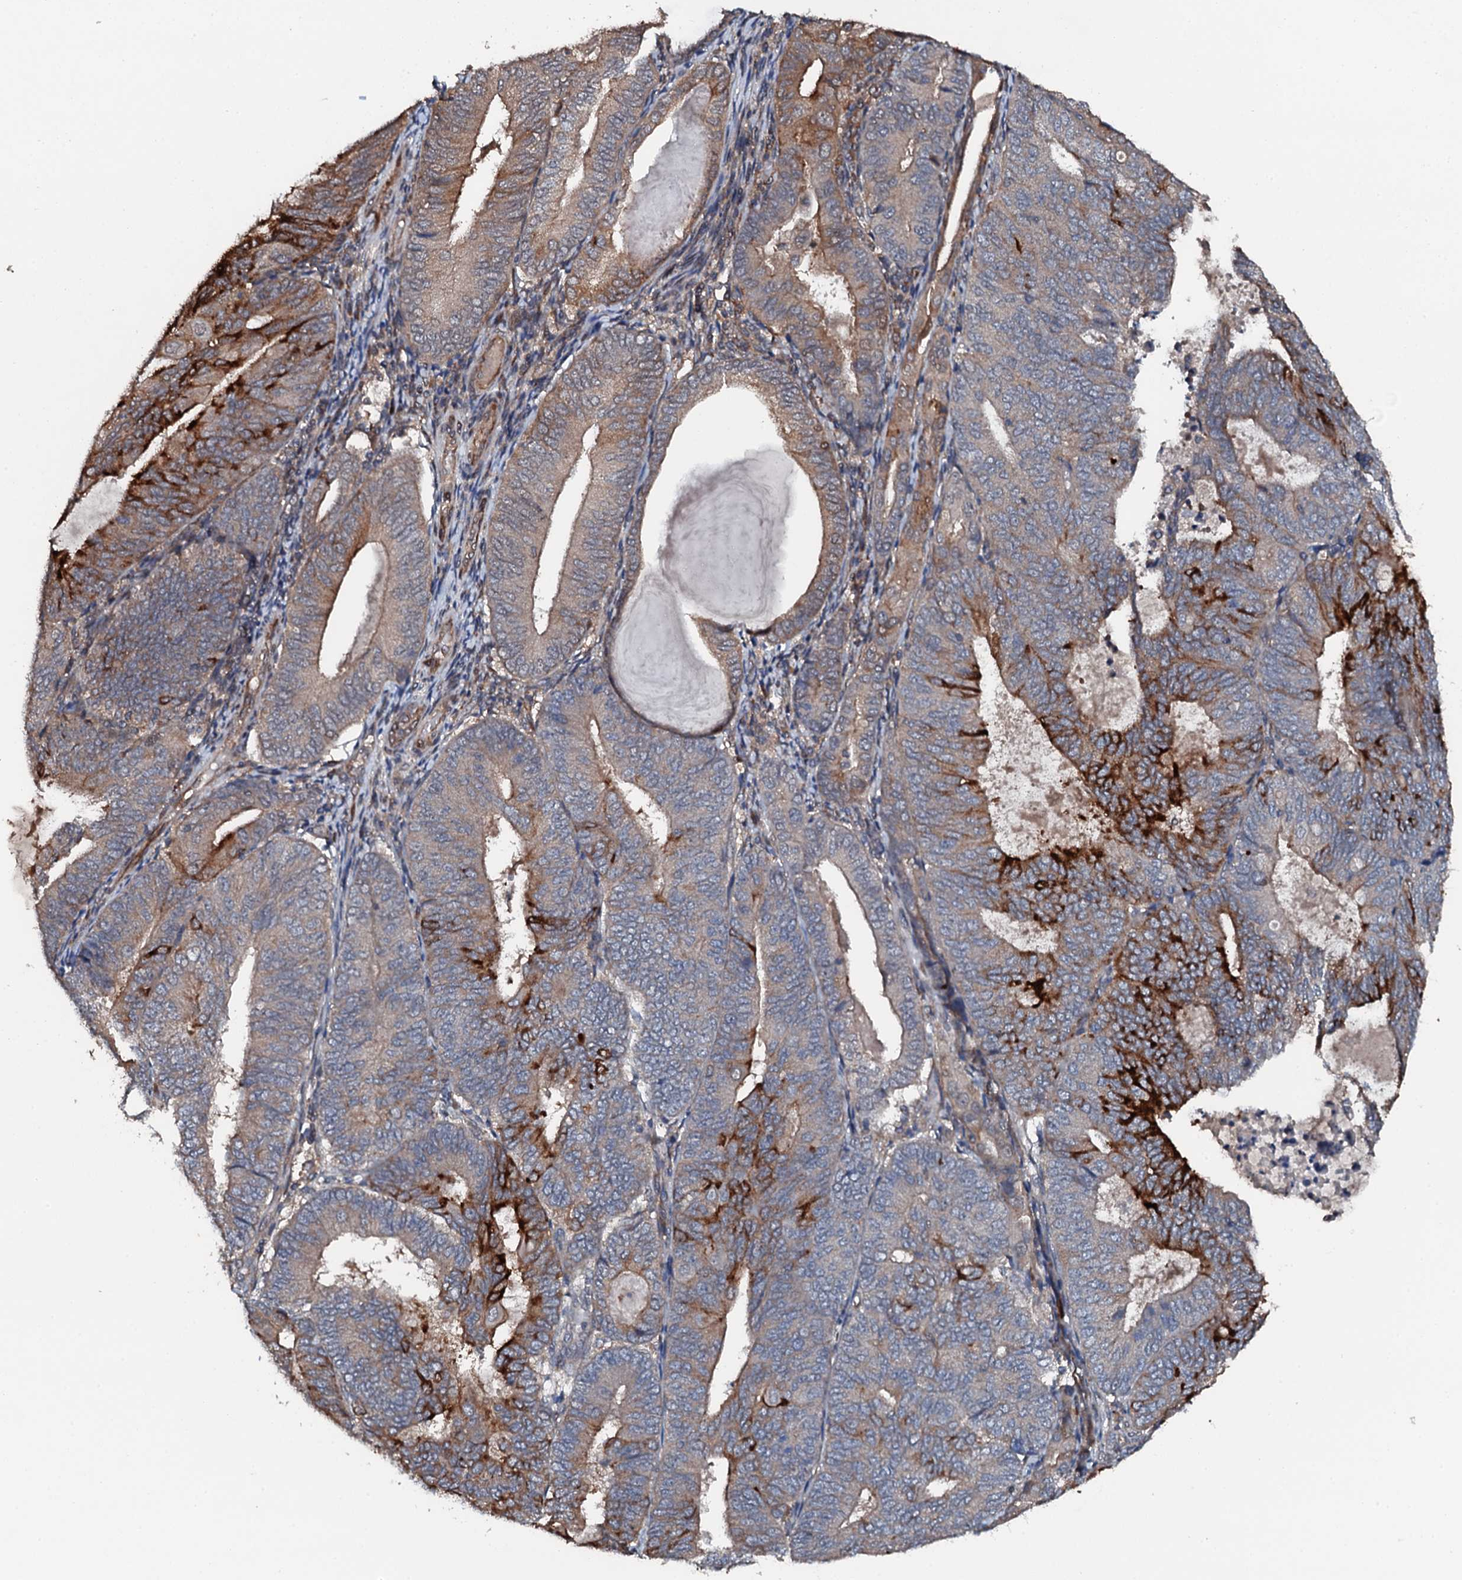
{"staining": {"intensity": "moderate", "quantity": "25%-75%", "location": "cytoplasmic/membranous"}, "tissue": "endometrial cancer", "cell_type": "Tumor cells", "image_type": "cancer", "snomed": [{"axis": "morphology", "description": "Adenocarcinoma, NOS"}, {"axis": "topography", "description": "Endometrium"}], "caption": "Immunohistochemistry micrograph of neoplastic tissue: human endometrial cancer (adenocarcinoma) stained using IHC exhibits medium levels of moderate protein expression localized specifically in the cytoplasmic/membranous of tumor cells, appearing as a cytoplasmic/membranous brown color.", "gene": "FLYWCH1", "patient": {"sex": "female", "age": 81}}